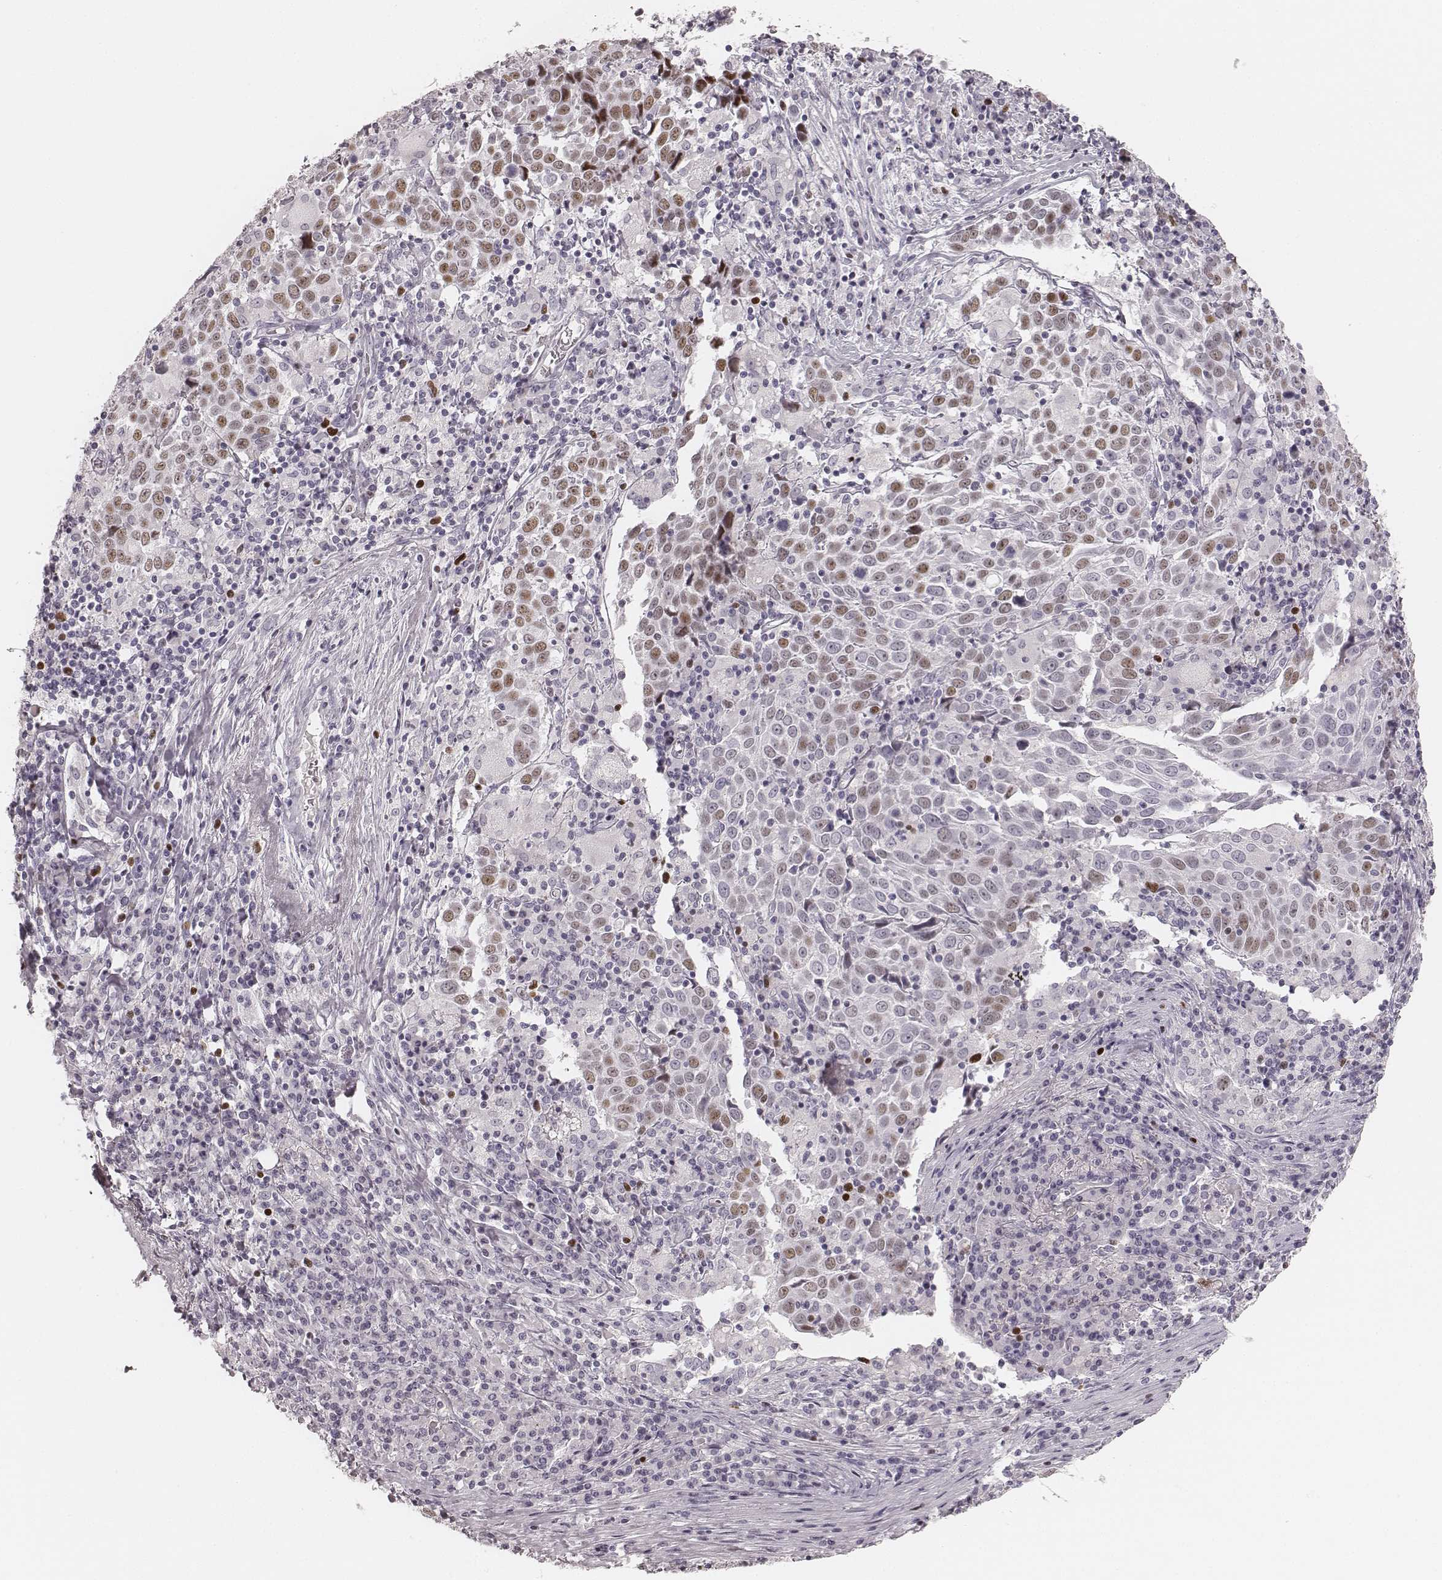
{"staining": {"intensity": "weak", "quantity": "25%-75%", "location": "nuclear"}, "tissue": "lung cancer", "cell_type": "Tumor cells", "image_type": "cancer", "snomed": [{"axis": "morphology", "description": "Squamous cell carcinoma, NOS"}, {"axis": "topography", "description": "Lung"}], "caption": "Immunohistochemical staining of human lung cancer displays weak nuclear protein expression in approximately 25%-75% of tumor cells. (DAB (3,3'-diaminobenzidine) = brown stain, brightfield microscopy at high magnification).", "gene": "TEX37", "patient": {"sex": "male", "age": 57}}